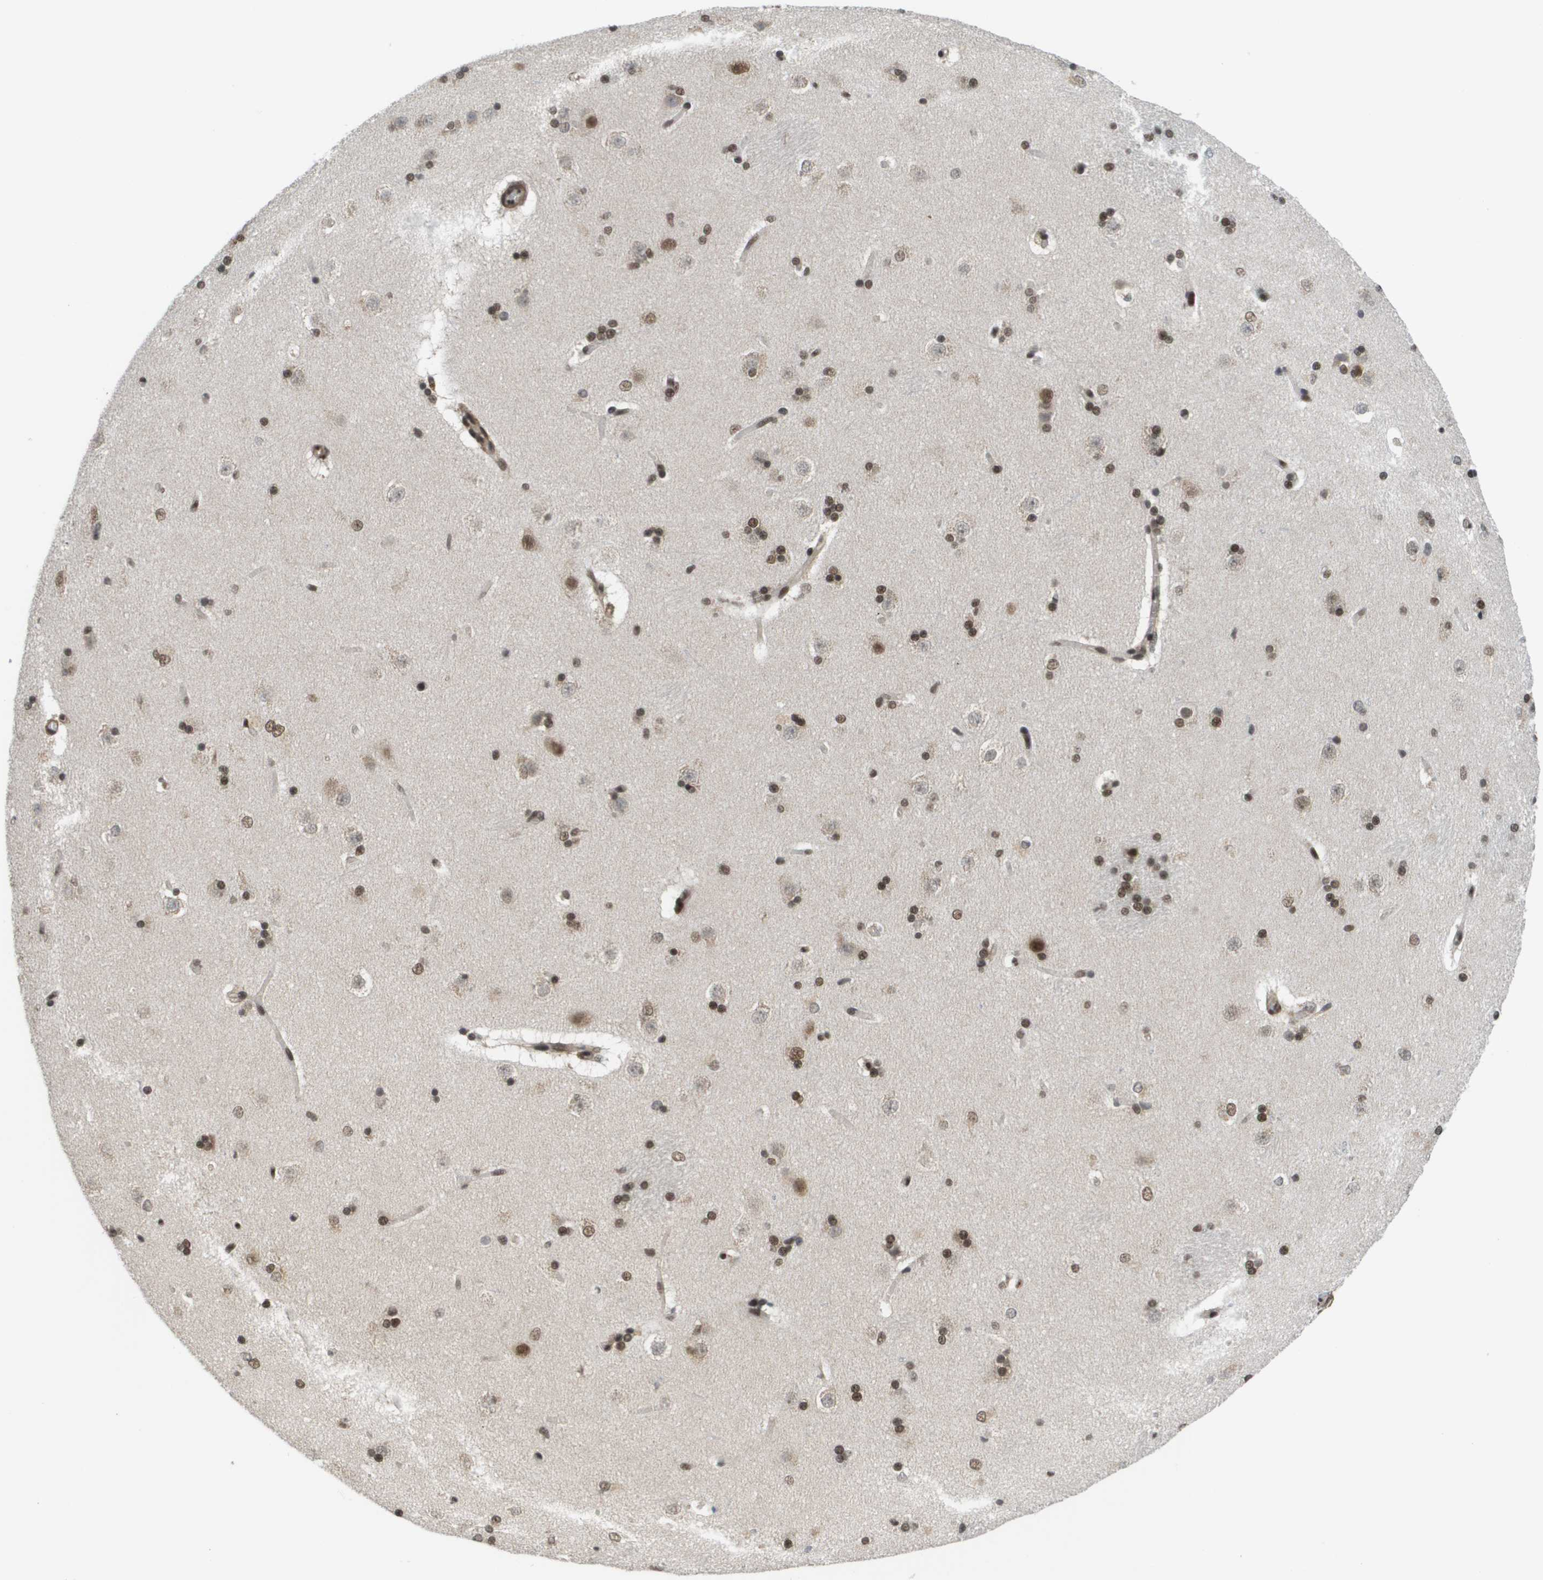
{"staining": {"intensity": "moderate", "quantity": "25%-75%", "location": "nuclear"}, "tissue": "caudate", "cell_type": "Glial cells", "image_type": "normal", "snomed": [{"axis": "morphology", "description": "Normal tissue, NOS"}, {"axis": "topography", "description": "Lateral ventricle wall"}], "caption": "This photomicrograph reveals normal caudate stained with IHC to label a protein in brown. The nuclear of glial cells show moderate positivity for the protein. Nuclei are counter-stained blue.", "gene": "PRCC", "patient": {"sex": "female", "age": 19}}